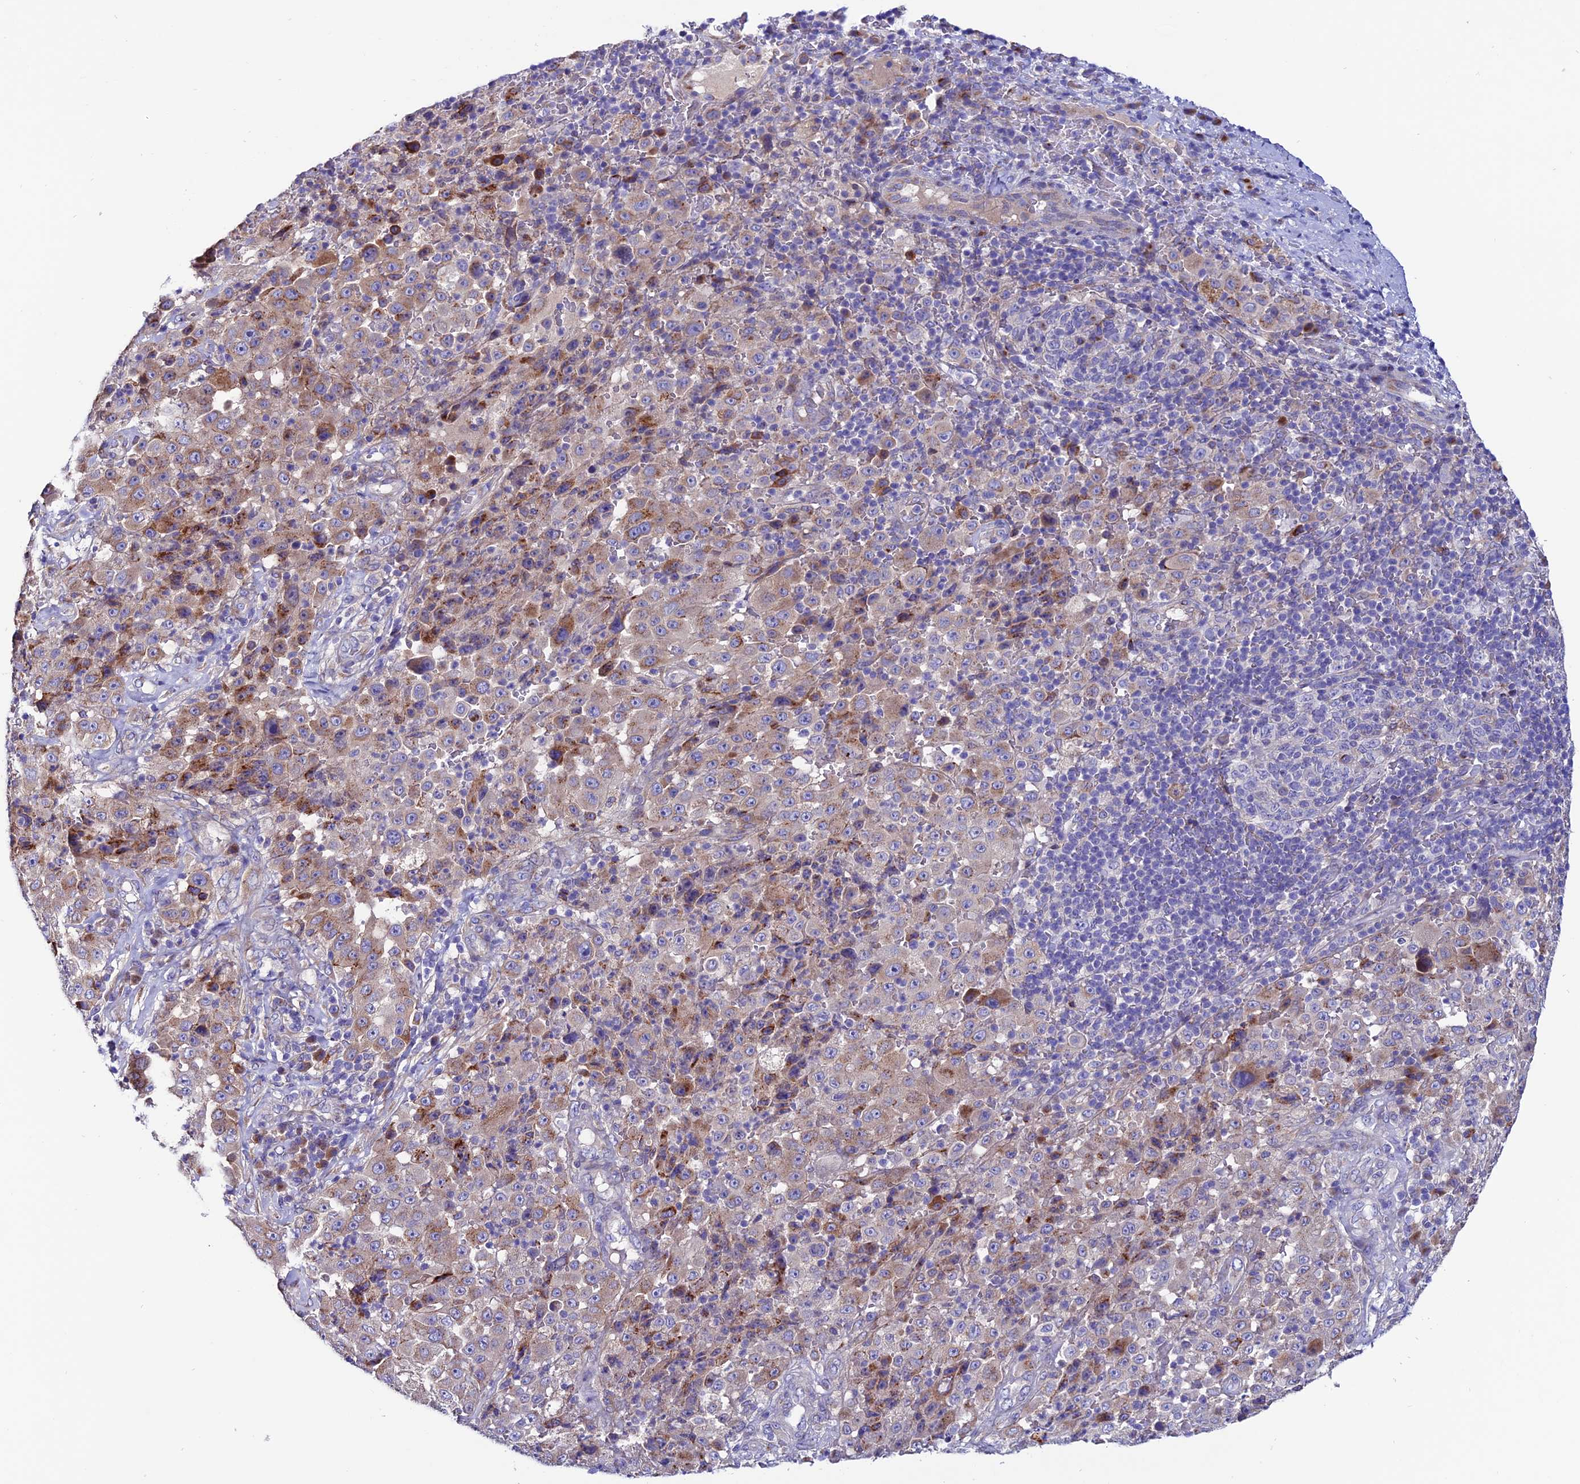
{"staining": {"intensity": "moderate", "quantity": "<25%", "location": "cytoplasmic/membranous"}, "tissue": "melanoma", "cell_type": "Tumor cells", "image_type": "cancer", "snomed": [{"axis": "morphology", "description": "Malignant melanoma, Metastatic site"}, {"axis": "topography", "description": "Lymph node"}], "caption": "Brown immunohistochemical staining in human malignant melanoma (metastatic site) exhibits moderate cytoplasmic/membranous expression in approximately <25% of tumor cells.", "gene": "OR51Q1", "patient": {"sex": "male", "age": 62}}